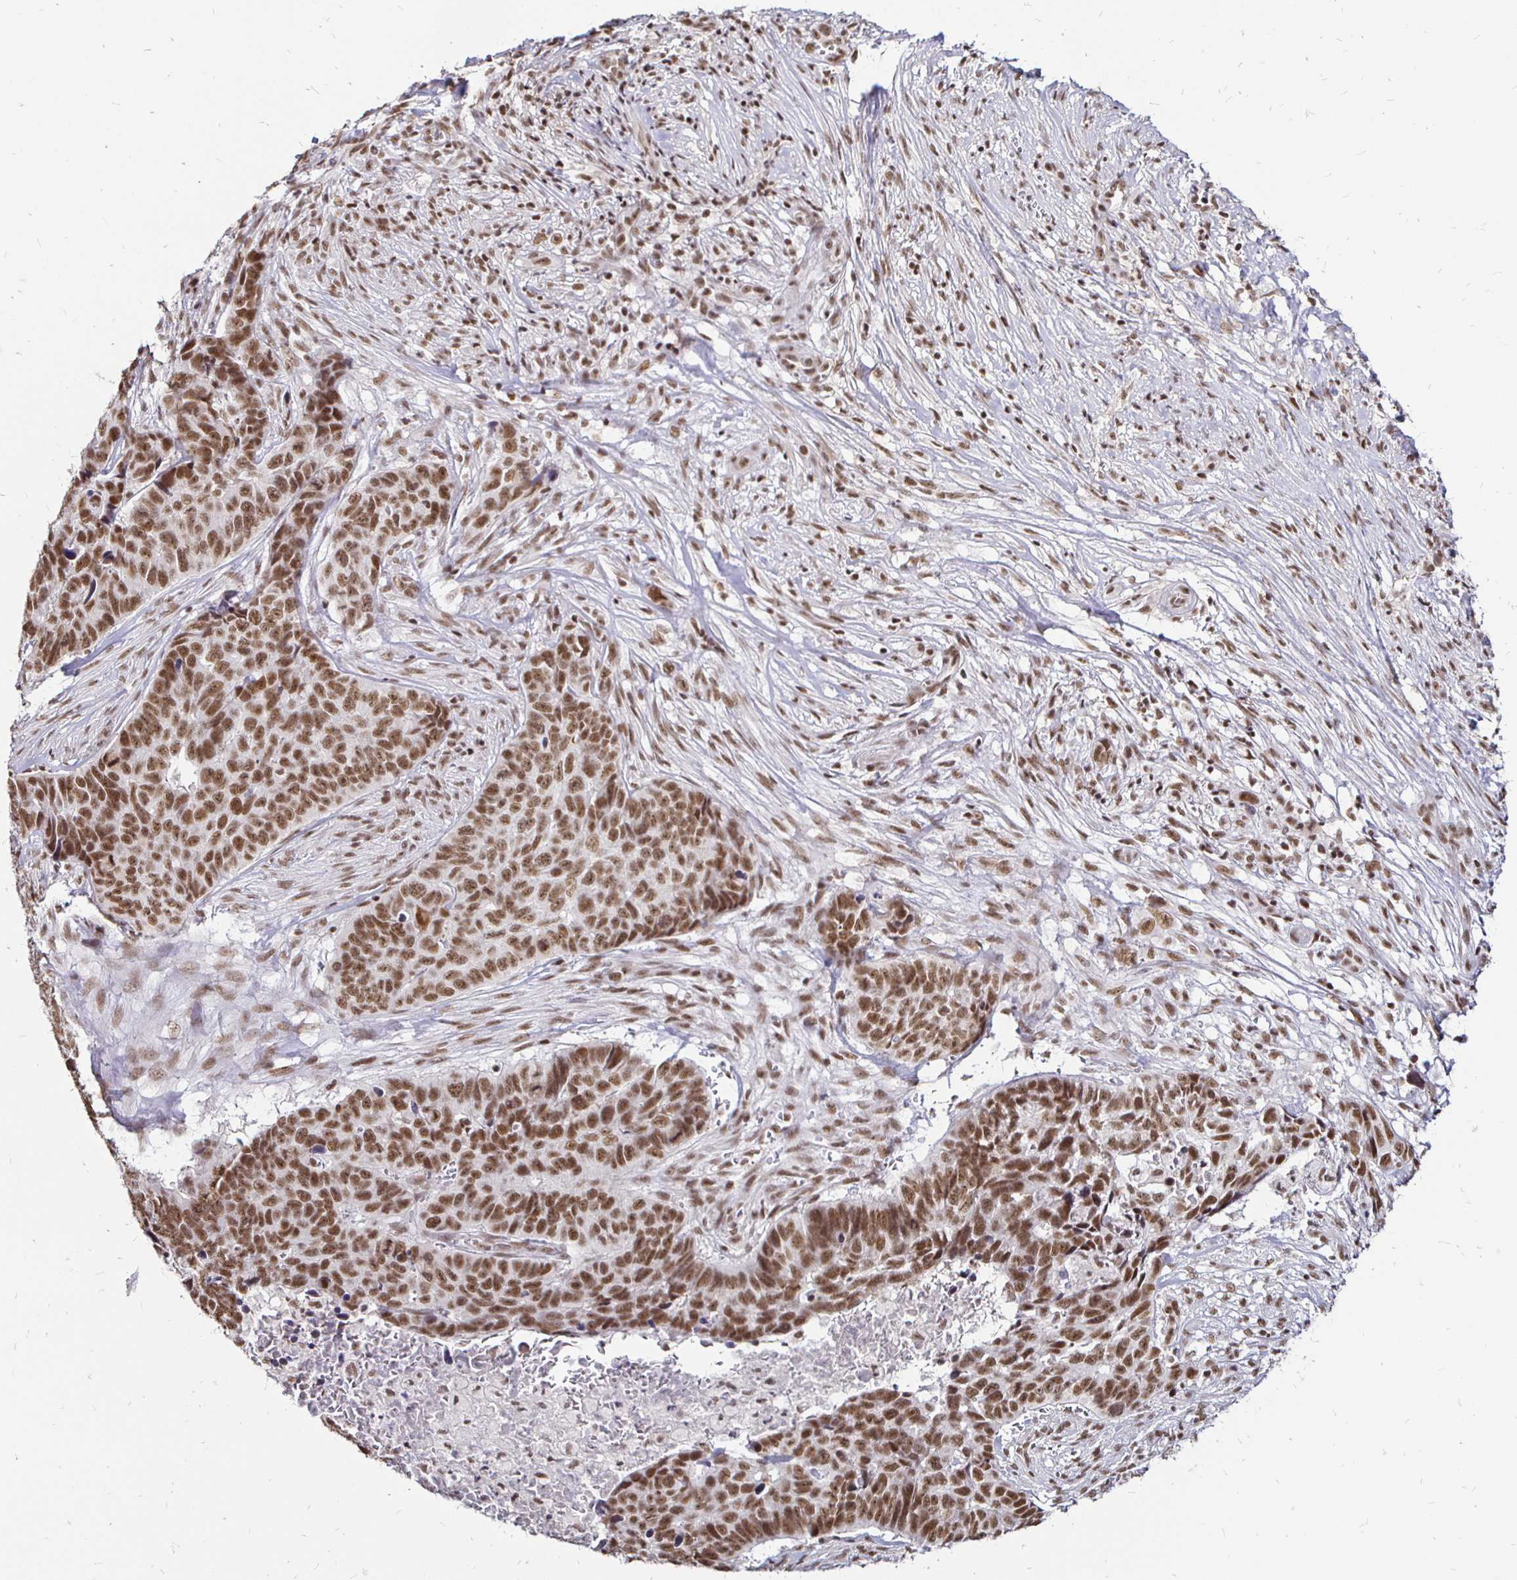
{"staining": {"intensity": "moderate", "quantity": ">75%", "location": "nuclear"}, "tissue": "skin cancer", "cell_type": "Tumor cells", "image_type": "cancer", "snomed": [{"axis": "morphology", "description": "Basal cell carcinoma"}, {"axis": "topography", "description": "Skin"}], "caption": "A micrograph of human skin basal cell carcinoma stained for a protein reveals moderate nuclear brown staining in tumor cells.", "gene": "SIN3A", "patient": {"sex": "female", "age": 82}}